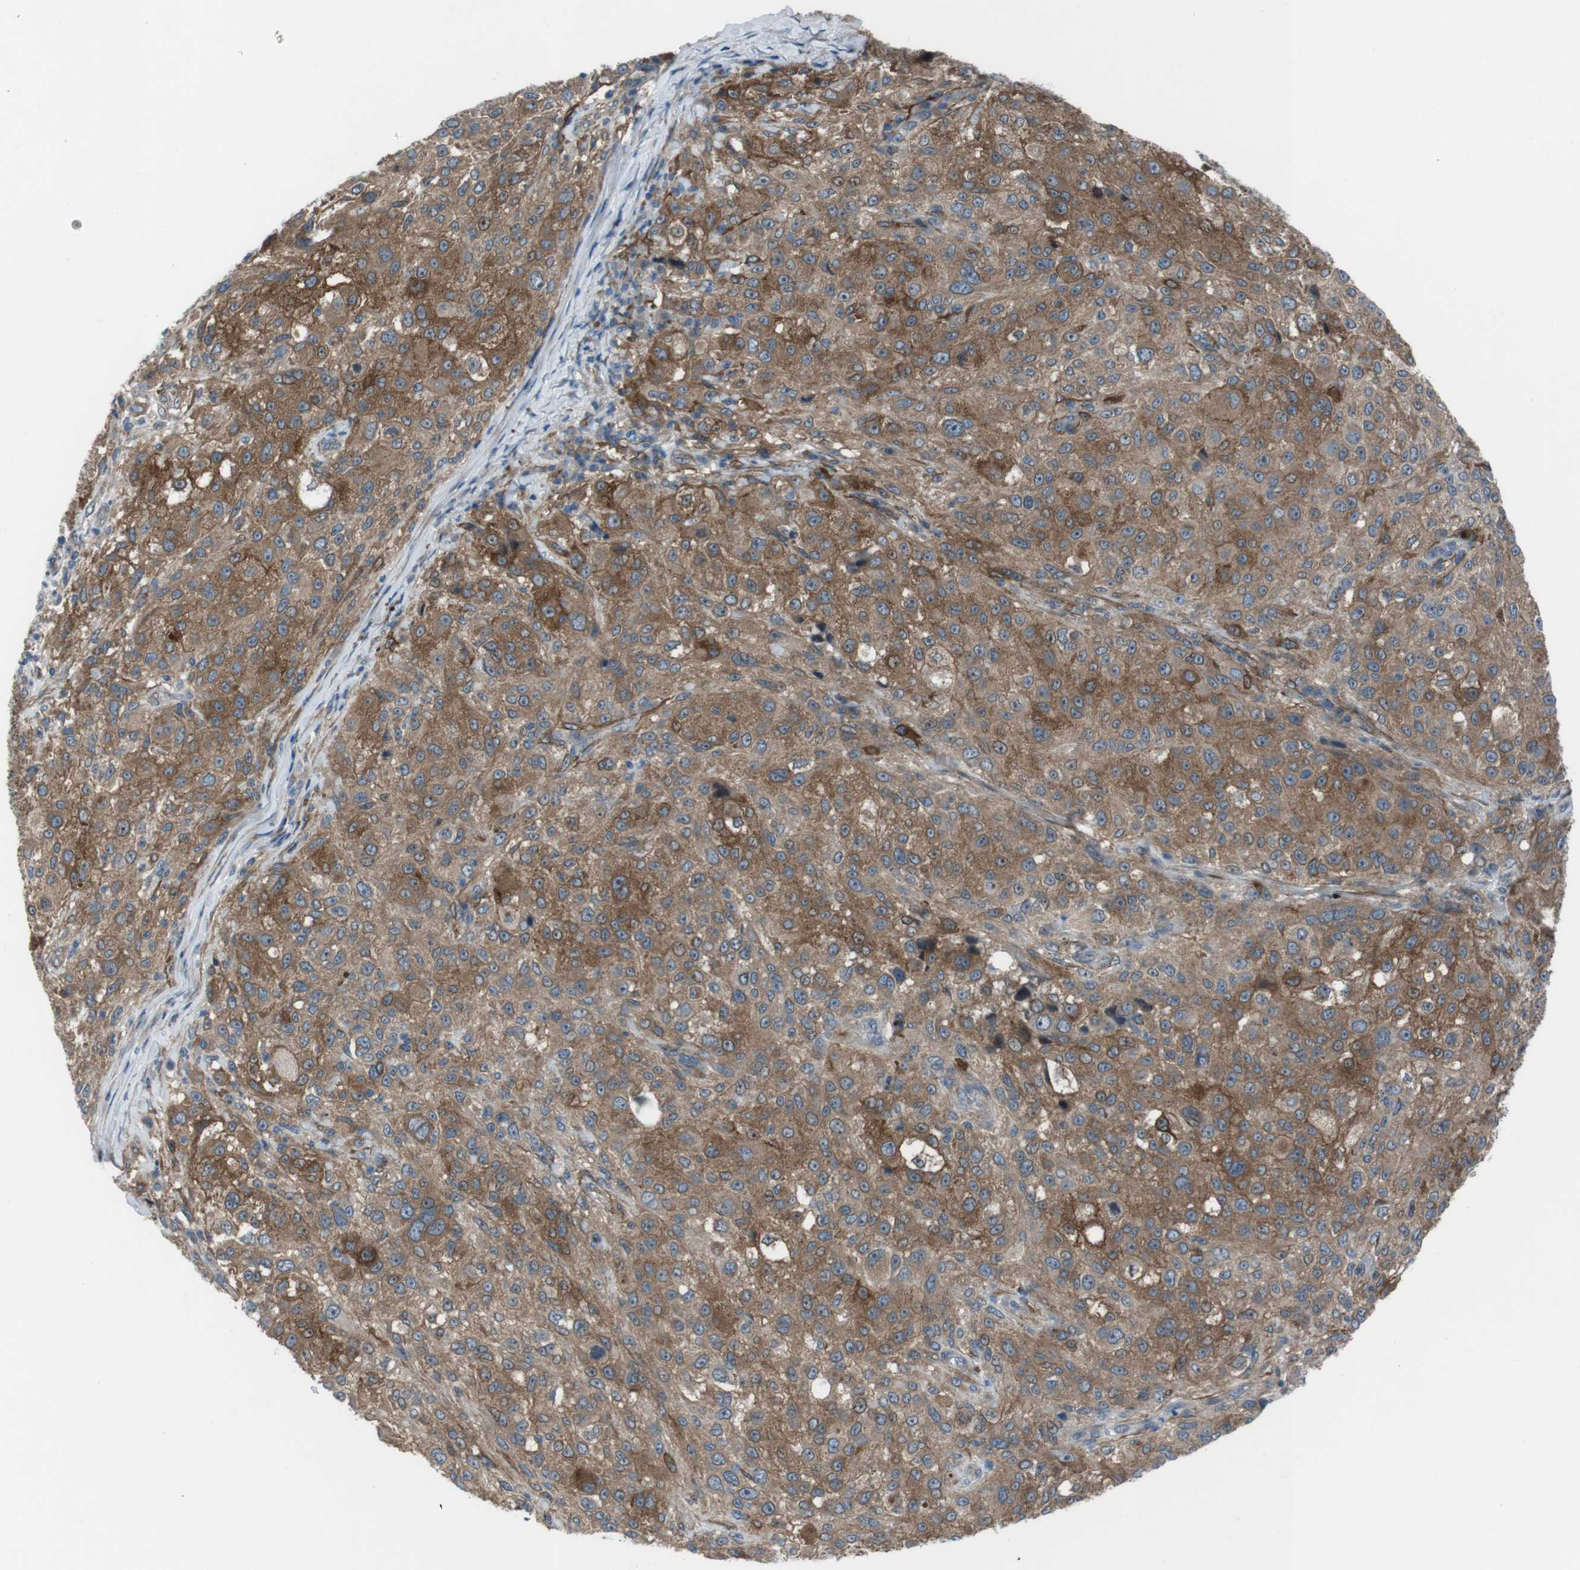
{"staining": {"intensity": "moderate", "quantity": ">75%", "location": "cytoplasmic/membranous"}, "tissue": "melanoma", "cell_type": "Tumor cells", "image_type": "cancer", "snomed": [{"axis": "morphology", "description": "Necrosis, NOS"}, {"axis": "morphology", "description": "Malignant melanoma, NOS"}, {"axis": "topography", "description": "Skin"}], "caption": "DAB (3,3'-diaminobenzidine) immunohistochemical staining of melanoma demonstrates moderate cytoplasmic/membranous protein expression in approximately >75% of tumor cells.", "gene": "ANK2", "patient": {"sex": "female", "age": 87}}